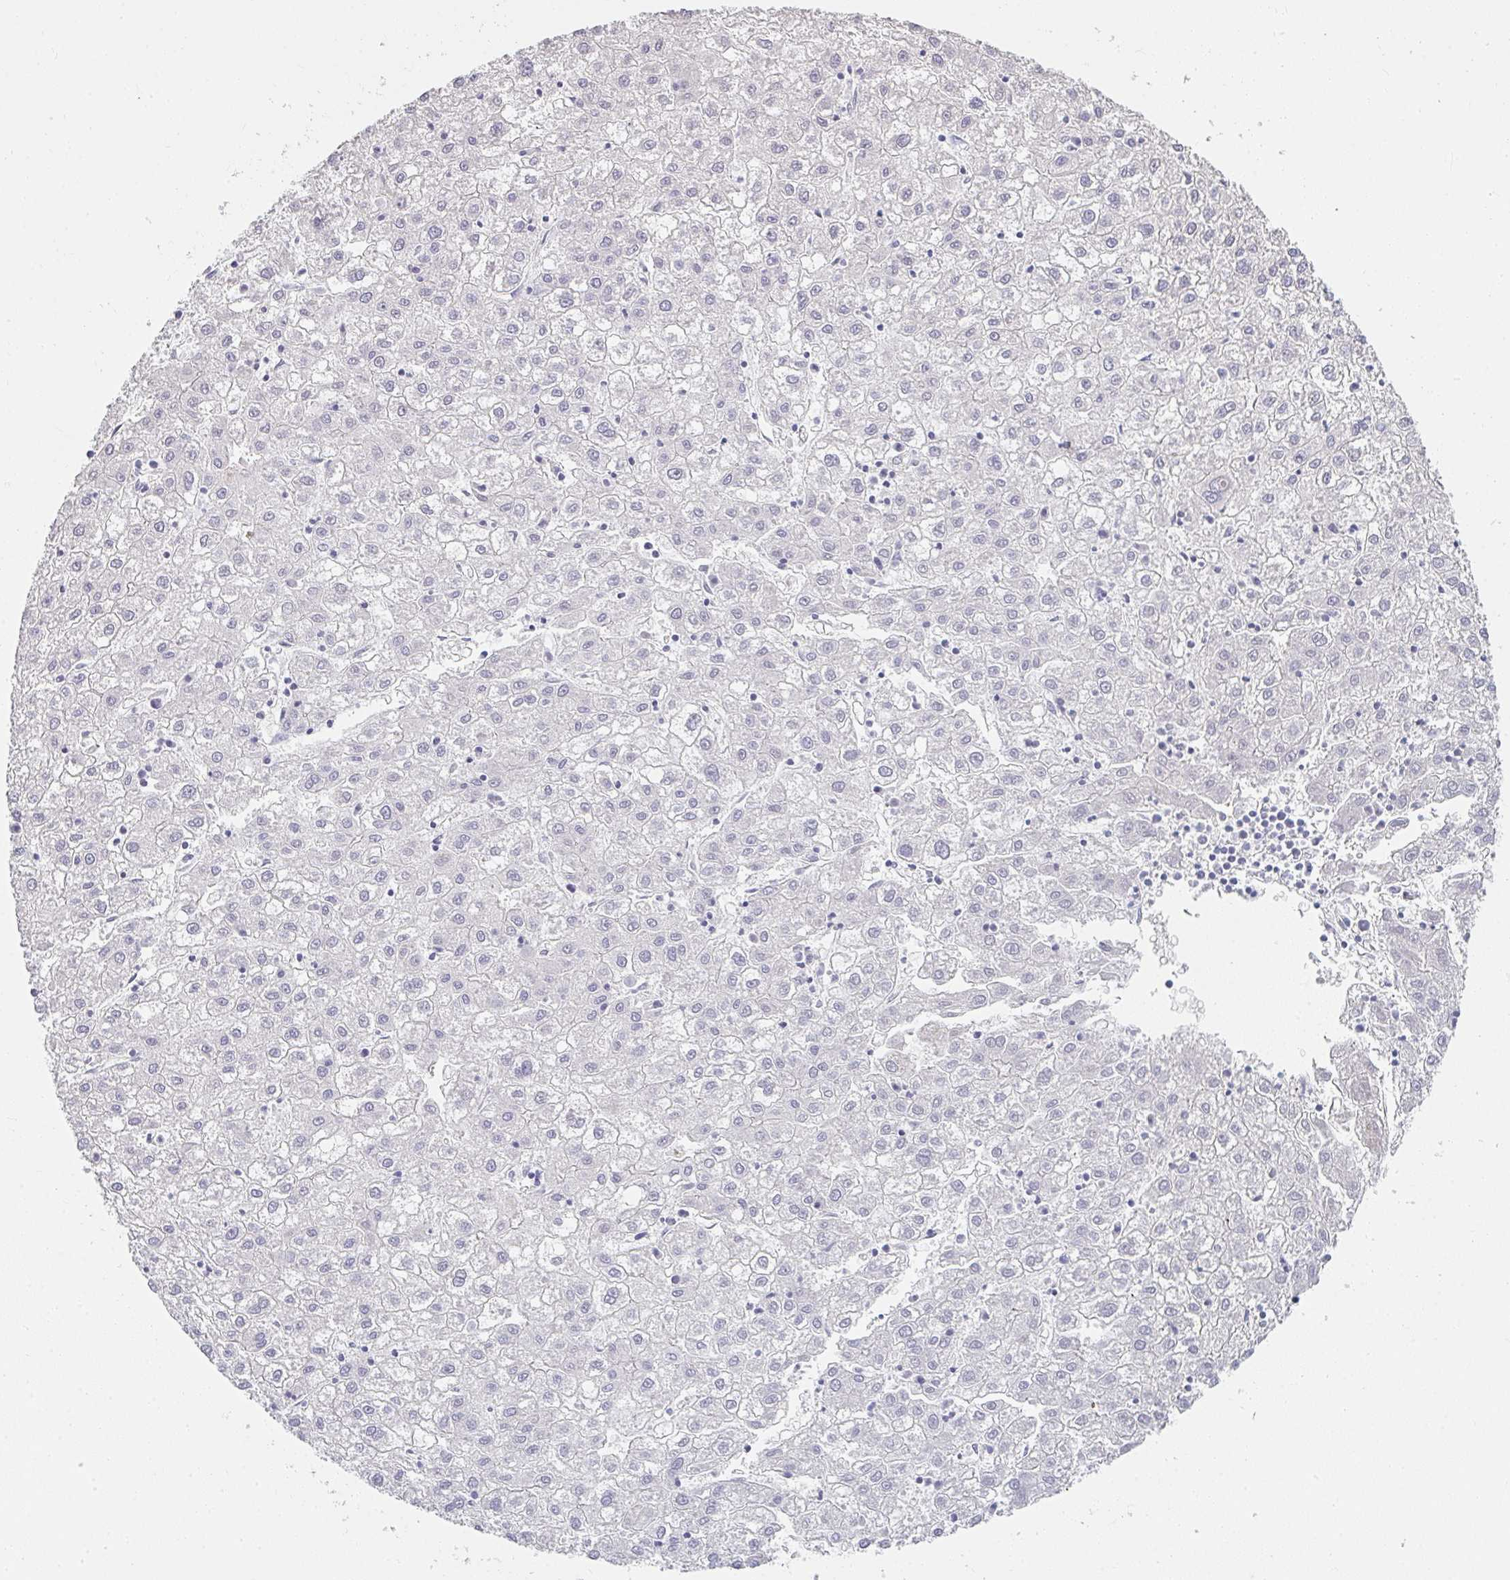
{"staining": {"intensity": "negative", "quantity": "none", "location": "none"}, "tissue": "liver cancer", "cell_type": "Tumor cells", "image_type": "cancer", "snomed": [{"axis": "morphology", "description": "Carcinoma, Hepatocellular, NOS"}, {"axis": "topography", "description": "Liver"}], "caption": "Human liver hepatocellular carcinoma stained for a protein using IHC demonstrates no staining in tumor cells.", "gene": "NEU2", "patient": {"sex": "male", "age": 72}}